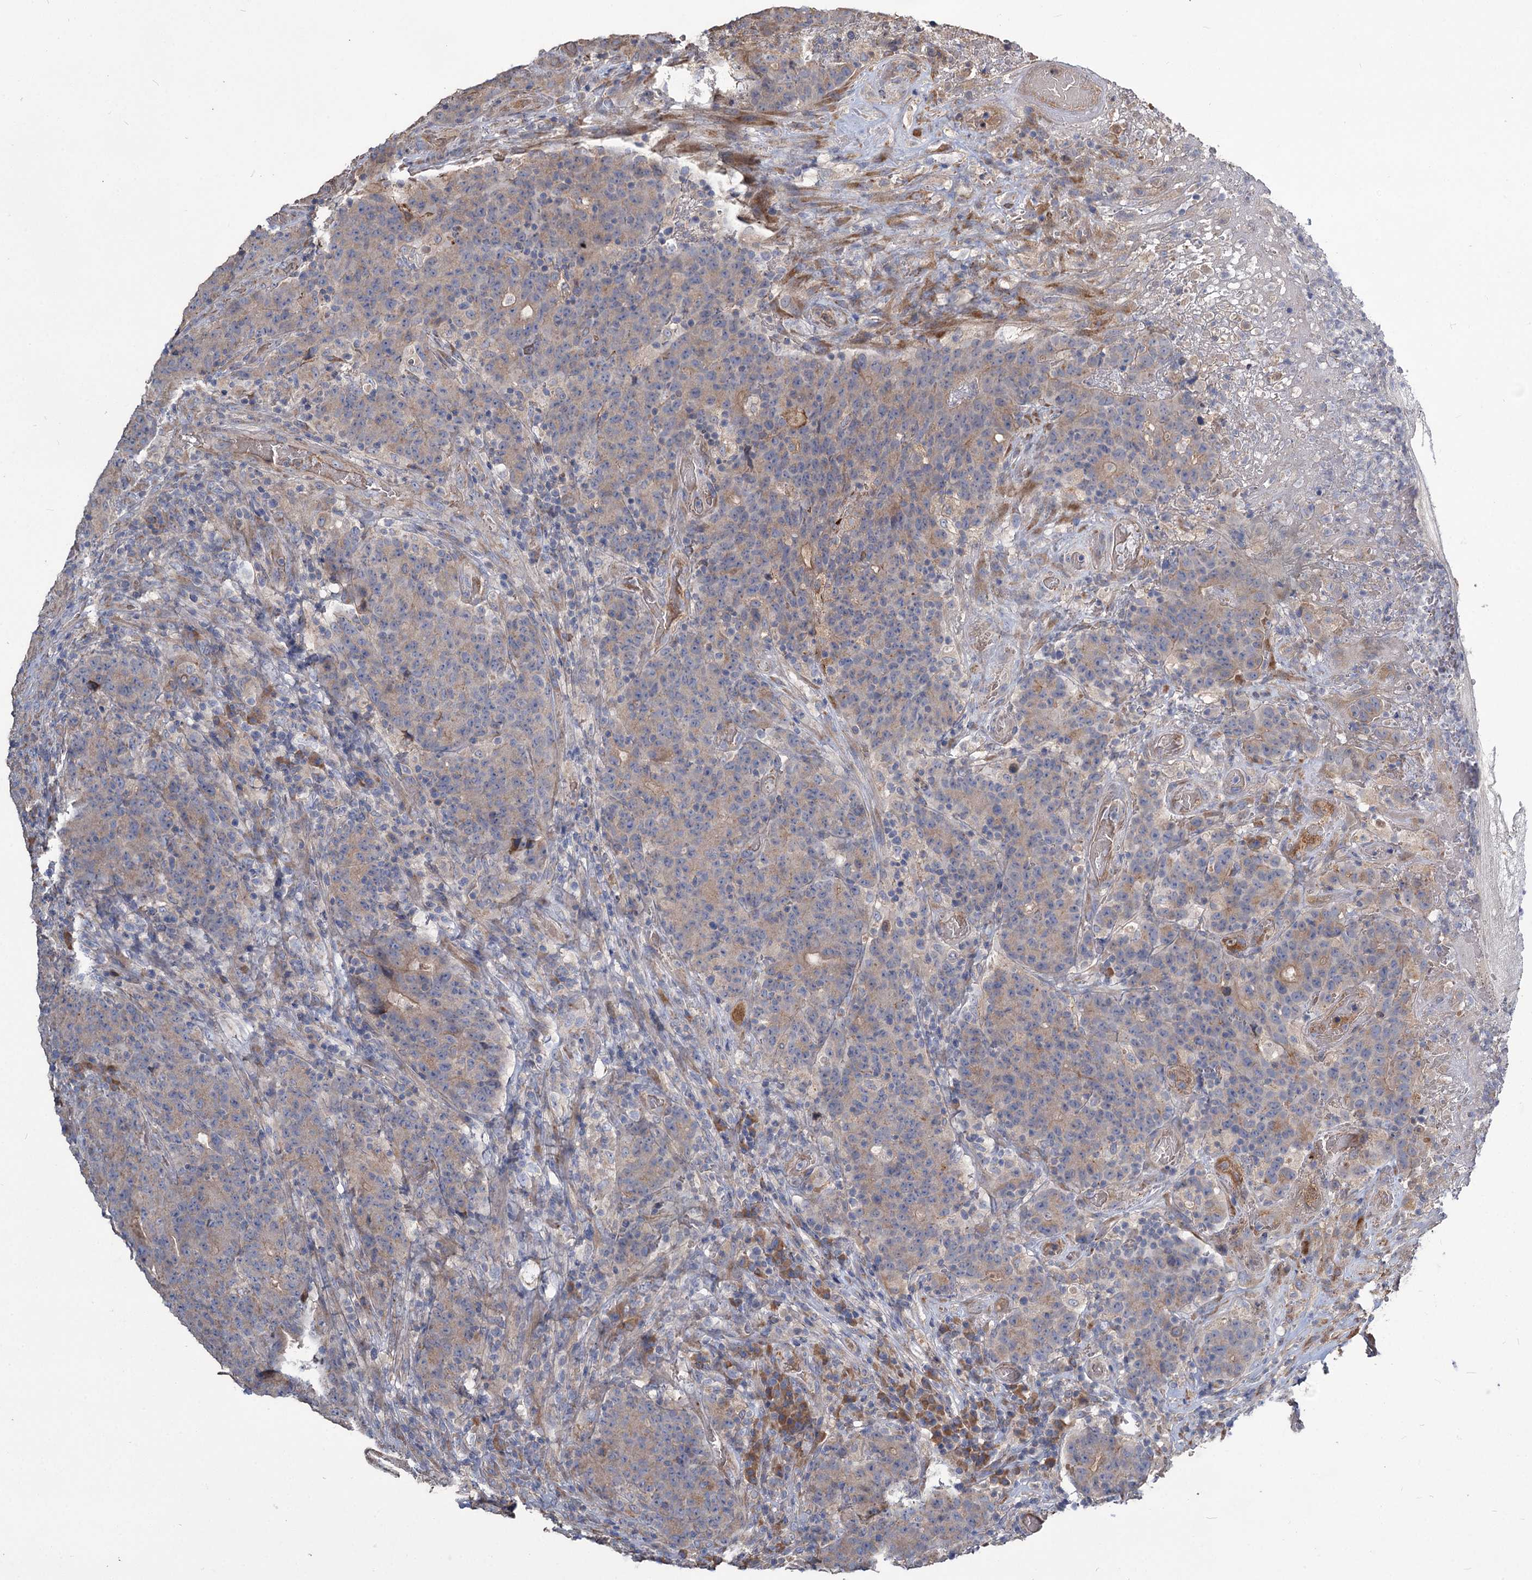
{"staining": {"intensity": "weak", "quantity": "<25%", "location": "cytoplasmic/membranous"}, "tissue": "colorectal cancer", "cell_type": "Tumor cells", "image_type": "cancer", "snomed": [{"axis": "morphology", "description": "Adenocarcinoma, NOS"}, {"axis": "topography", "description": "Colon"}], "caption": "This is a histopathology image of immunohistochemistry staining of colorectal cancer, which shows no expression in tumor cells. The staining was performed using DAB (3,3'-diaminobenzidine) to visualize the protein expression in brown, while the nuclei were stained in blue with hematoxylin (Magnification: 20x).", "gene": "URAD", "patient": {"sex": "female", "age": 75}}